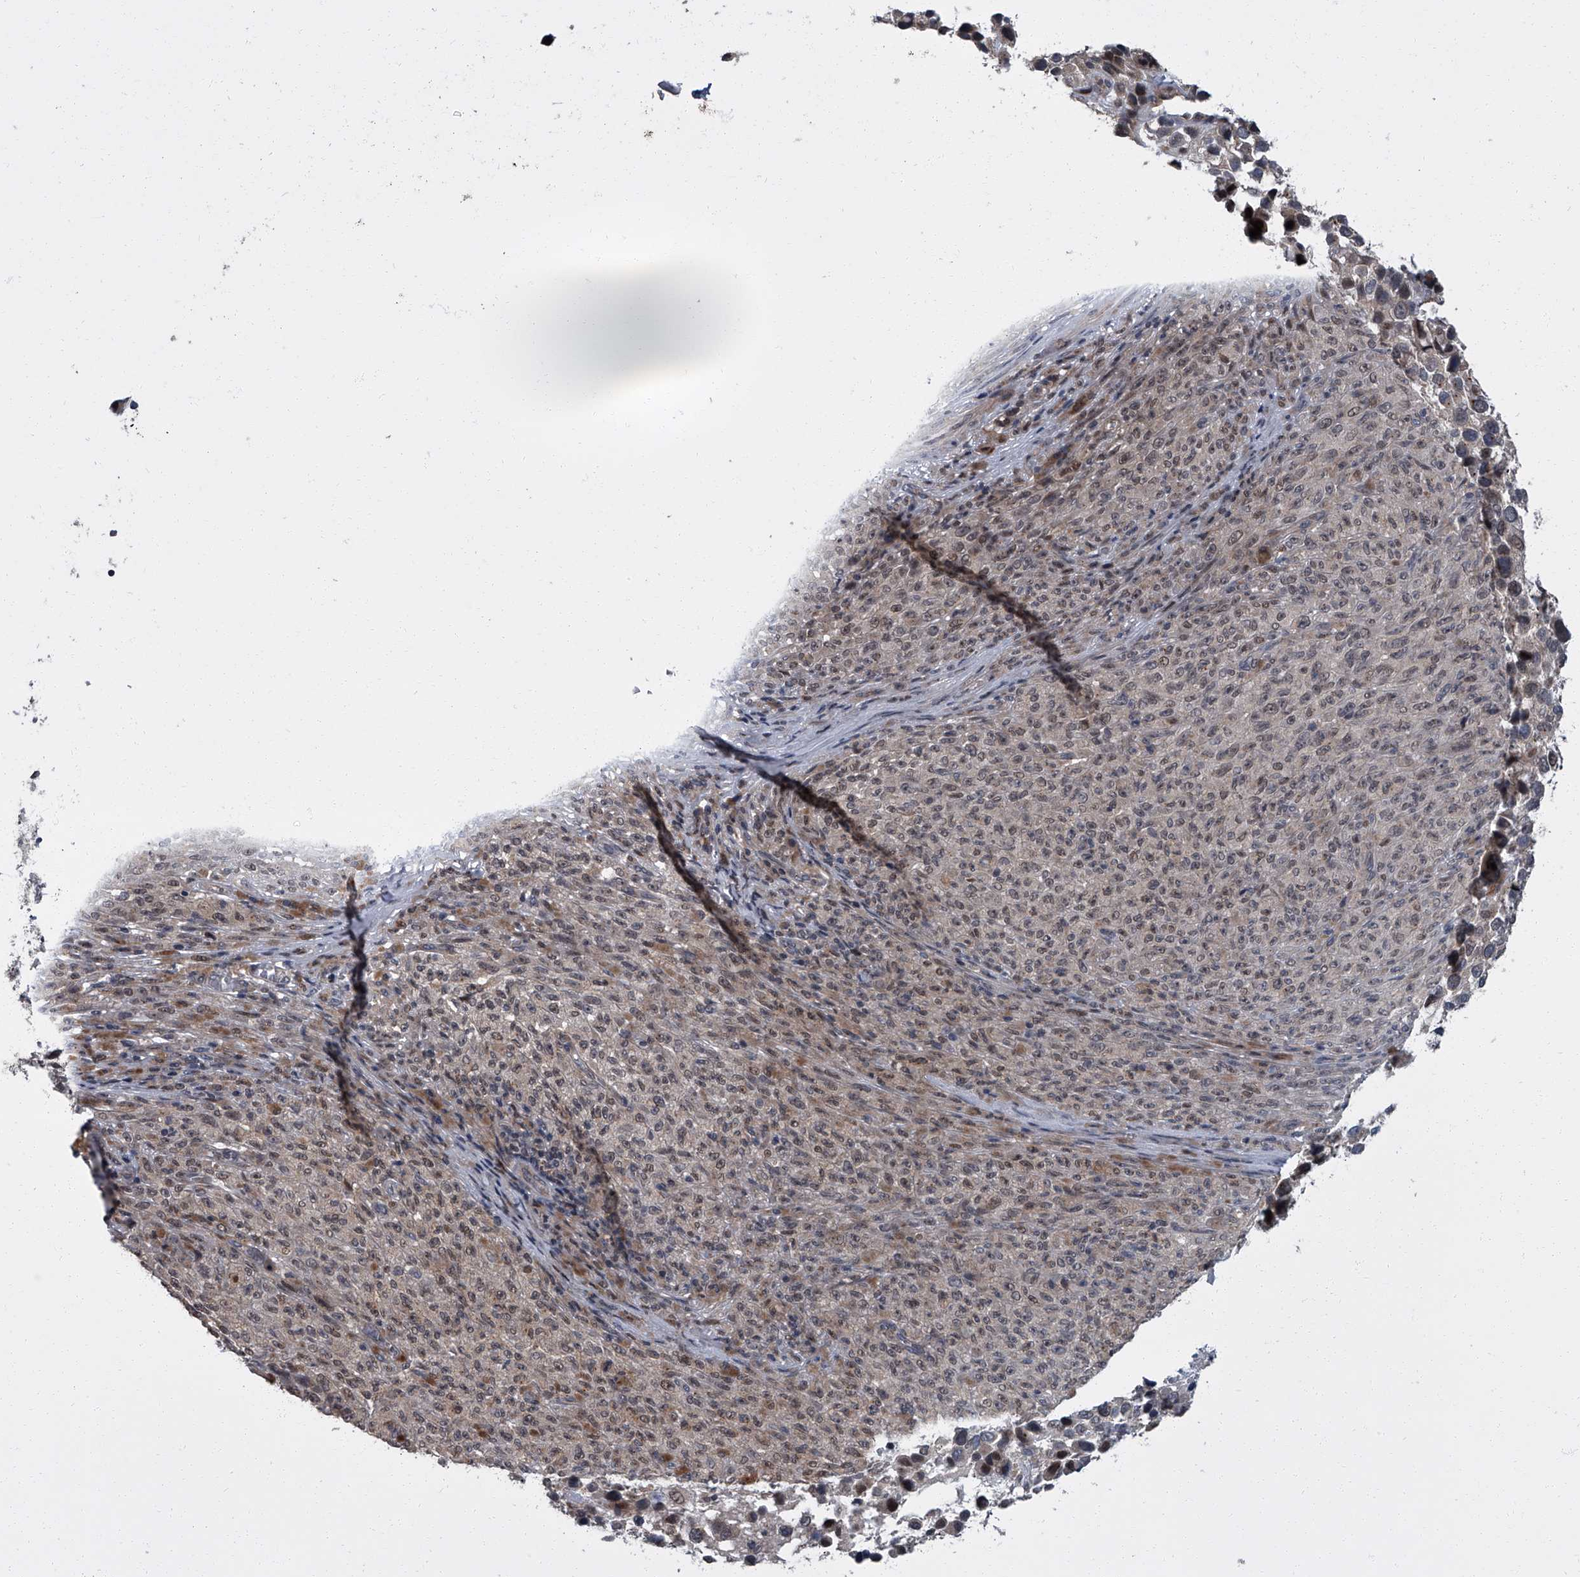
{"staining": {"intensity": "weak", "quantity": ">75%", "location": "cytoplasmic/membranous,nuclear"}, "tissue": "melanoma", "cell_type": "Tumor cells", "image_type": "cancer", "snomed": [{"axis": "morphology", "description": "Malignant melanoma, NOS"}, {"axis": "topography", "description": "Skin"}], "caption": "Weak cytoplasmic/membranous and nuclear protein staining is identified in approximately >75% of tumor cells in malignant melanoma. (DAB (3,3'-diaminobenzidine) IHC with brightfield microscopy, high magnification).", "gene": "ZNF274", "patient": {"sex": "female", "age": 82}}